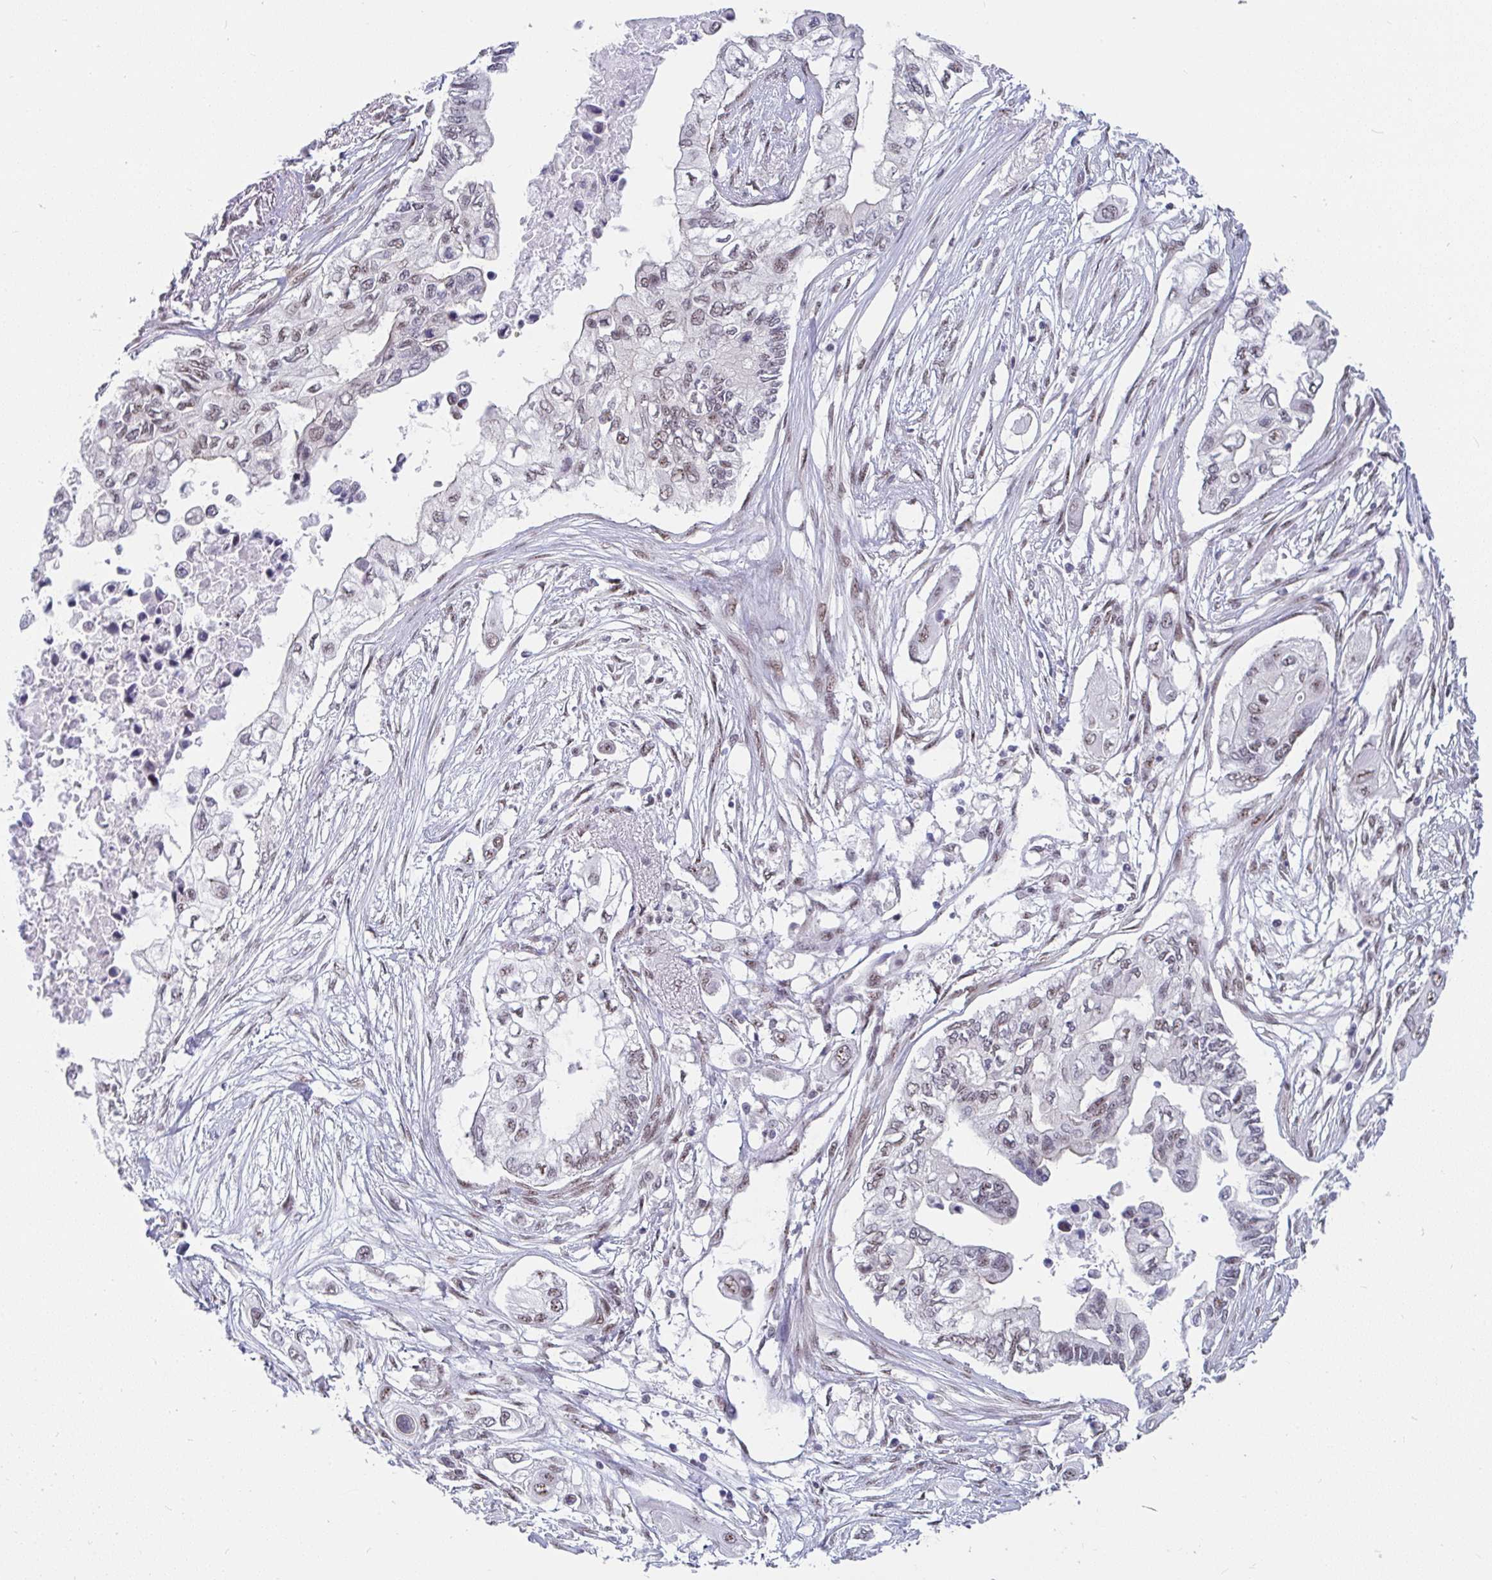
{"staining": {"intensity": "weak", "quantity": "<25%", "location": "nuclear"}, "tissue": "pancreatic cancer", "cell_type": "Tumor cells", "image_type": "cancer", "snomed": [{"axis": "morphology", "description": "Adenocarcinoma, NOS"}, {"axis": "topography", "description": "Pancreas"}], "caption": "High magnification brightfield microscopy of pancreatic cancer stained with DAB (brown) and counterstained with hematoxylin (blue): tumor cells show no significant positivity.", "gene": "PRR14", "patient": {"sex": "female", "age": 63}}